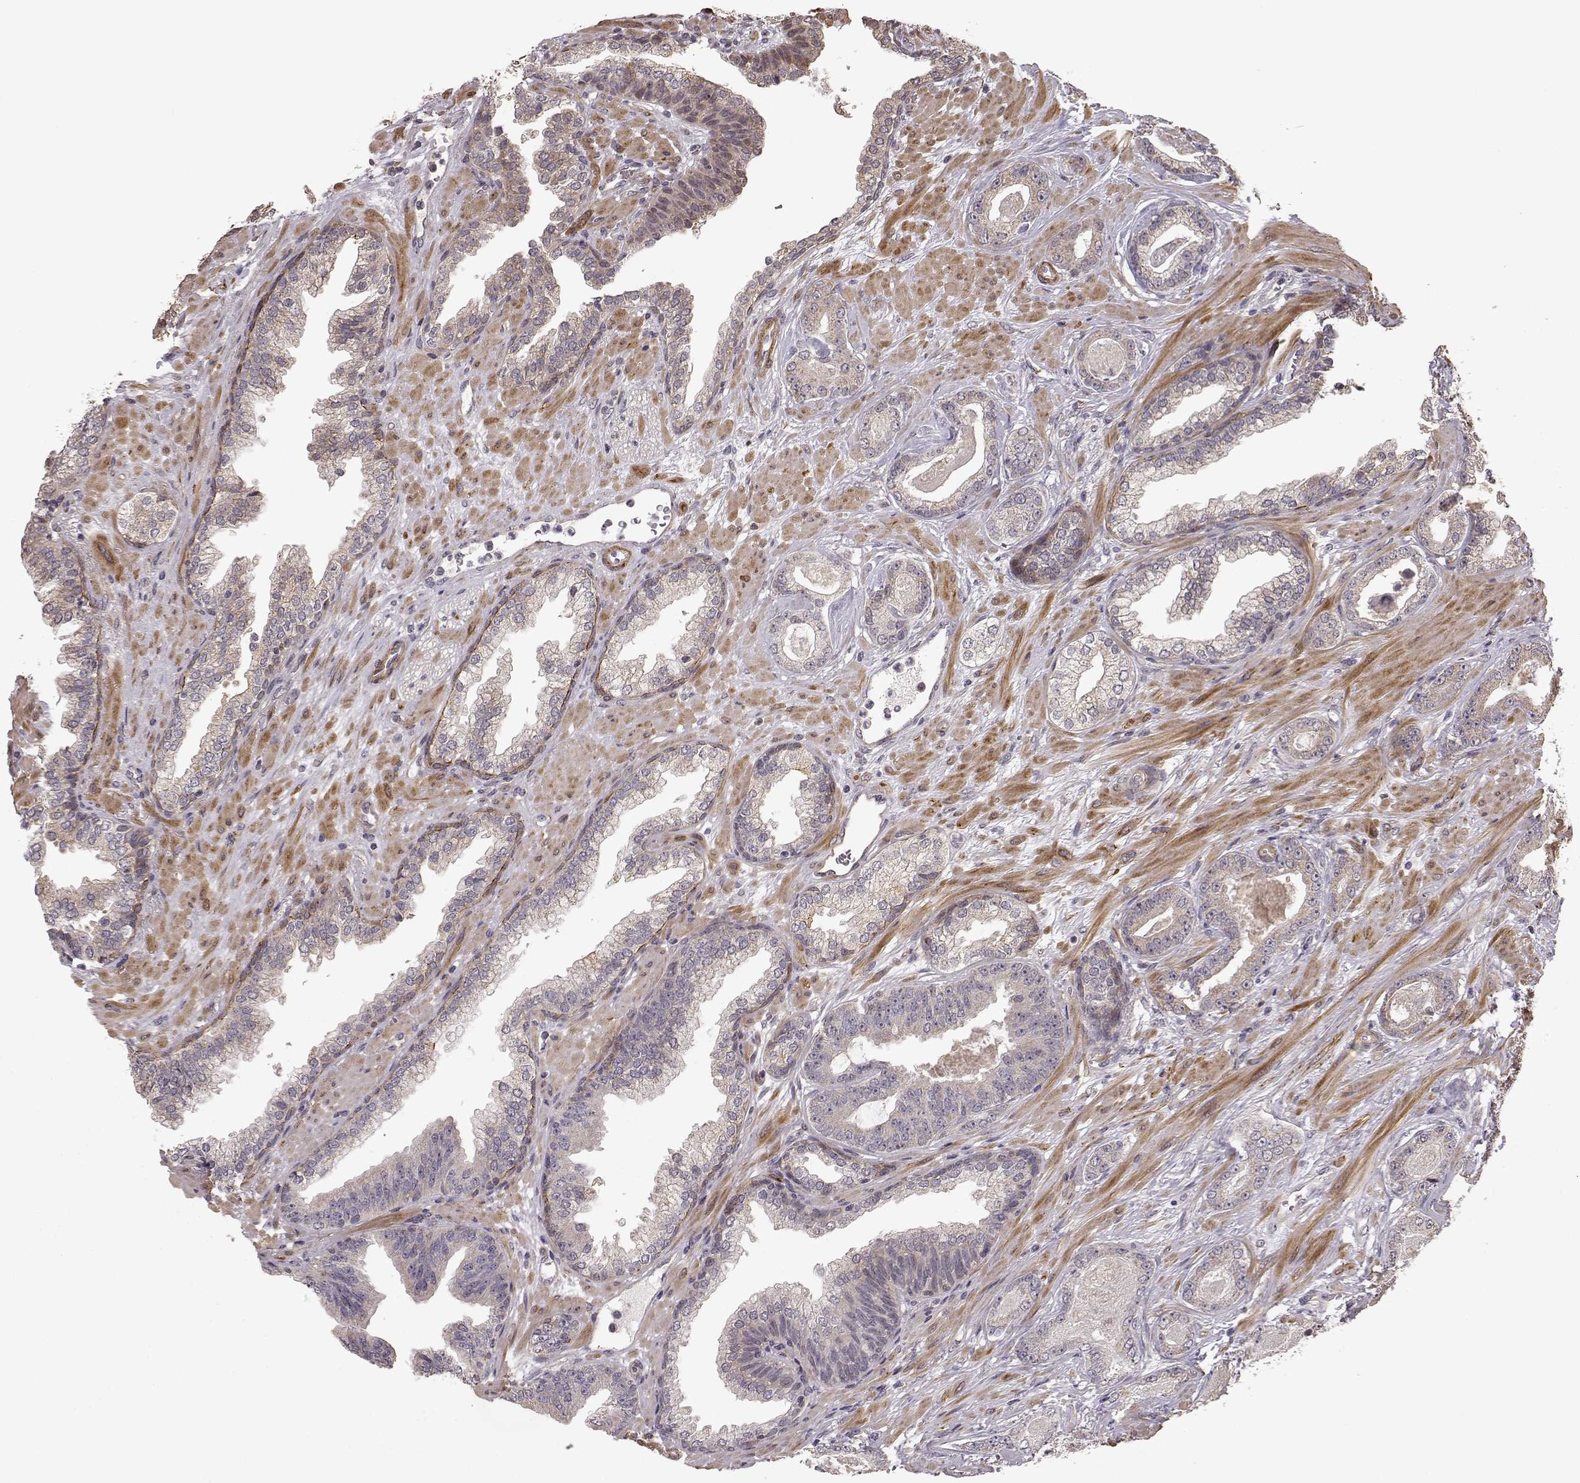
{"staining": {"intensity": "negative", "quantity": "none", "location": "none"}, "tissue": "prostate cancer", "cell_type": "Tumor cells", "image_type": "cancer", "snomed": [{"axis": "morphology", "description": "Adenocarcinoma, Low grade"}, {"axis": "topography", "description": "Prostate"}], "caption": "Tumor cells are negative for brown protein staining in prostate cancer (low-grade adenocarcinoma). (Immunohistochemistry, brightfield microscopy, high magnification).", "gene": "BACH2", "patient": {"sex": "male", "age": 61}}